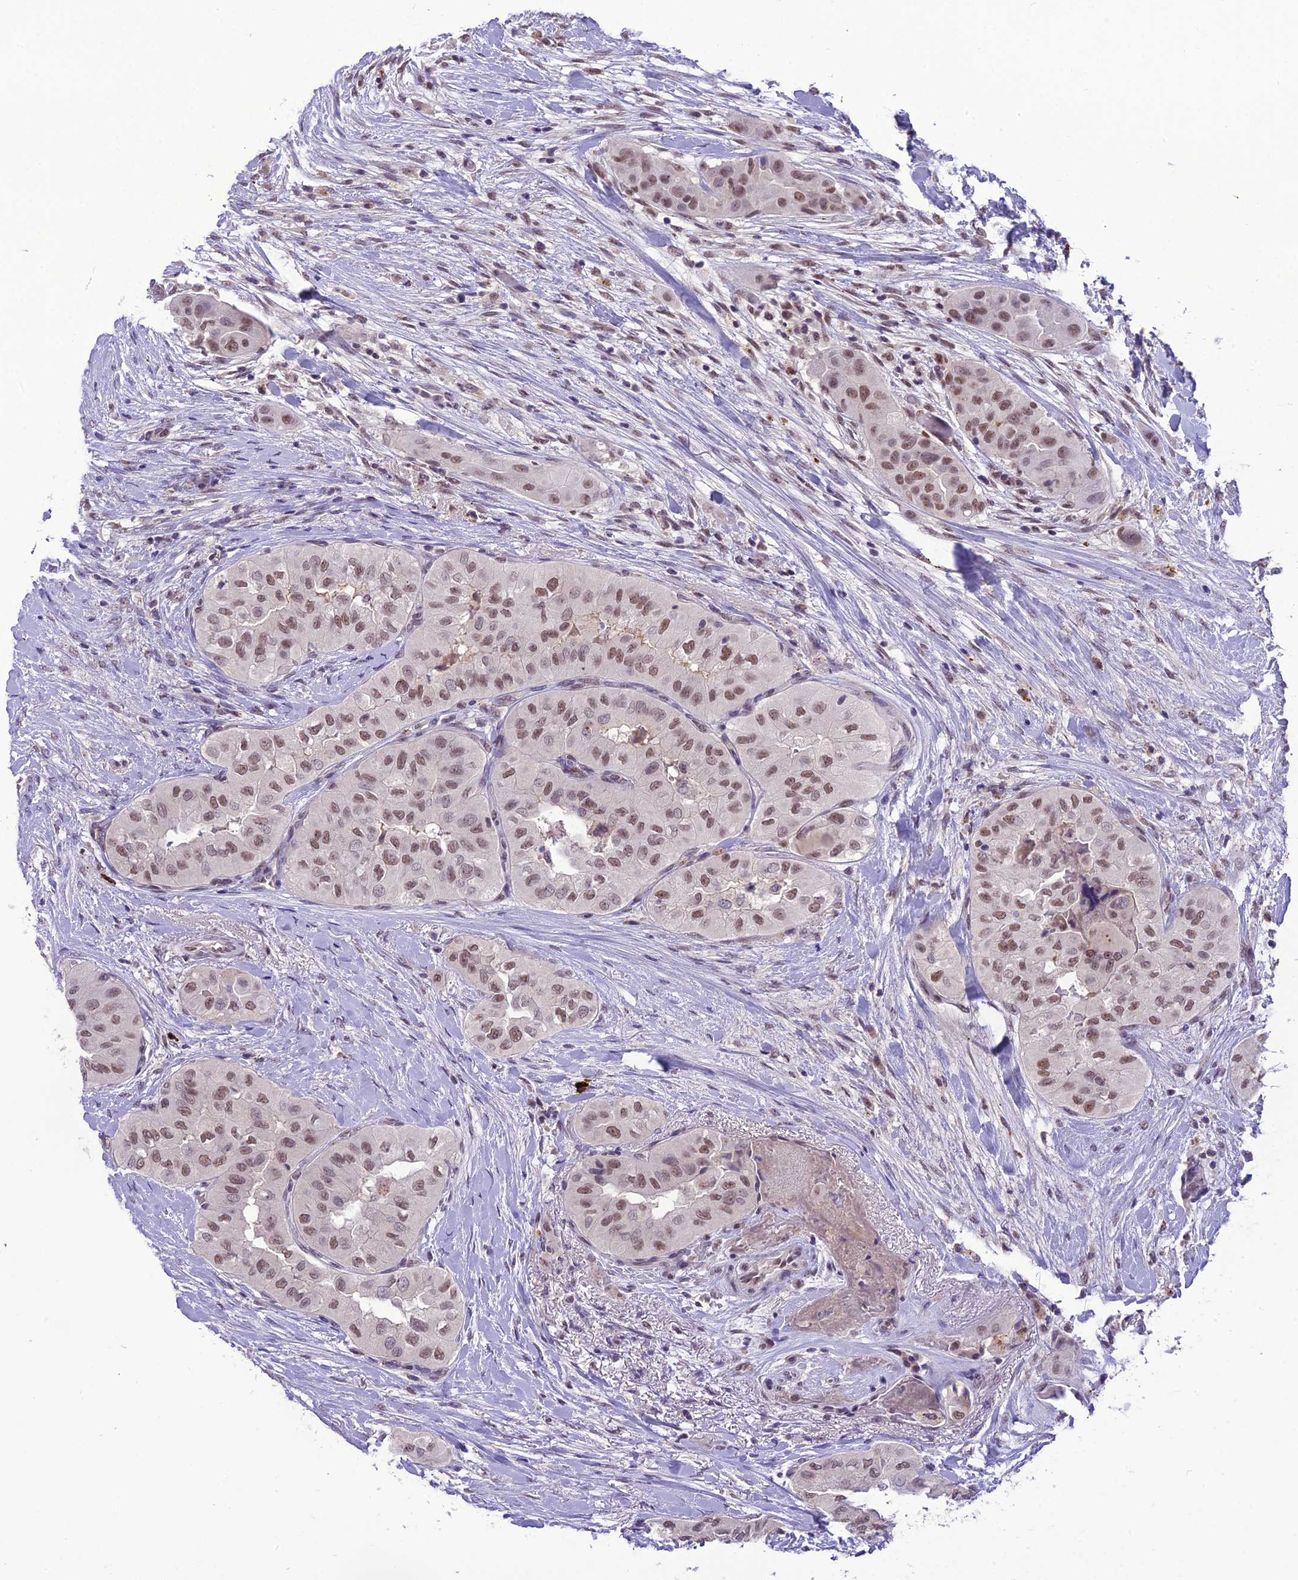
{"staining": {"intensity": "moderate", "quantity": "25%-75%", "location": "nuclear"}, "tissue": "head and neck cancer", "cell_type": "Tumor cells", "image_type": "cancer", "snomed": [{"axis": "morphology", "description": "Adenocarcinoma, NOS"}, {"axis": "topography", "description": "Head-Neck"}], "caption": "Head and neck adenocarcinoma stained with immunohistochemistry exhibits moderate nuclear staining in about 25%-75% of tumor cells.", "gene": "SH3RF3", "patient": {"sex": "male", "age": 66}}